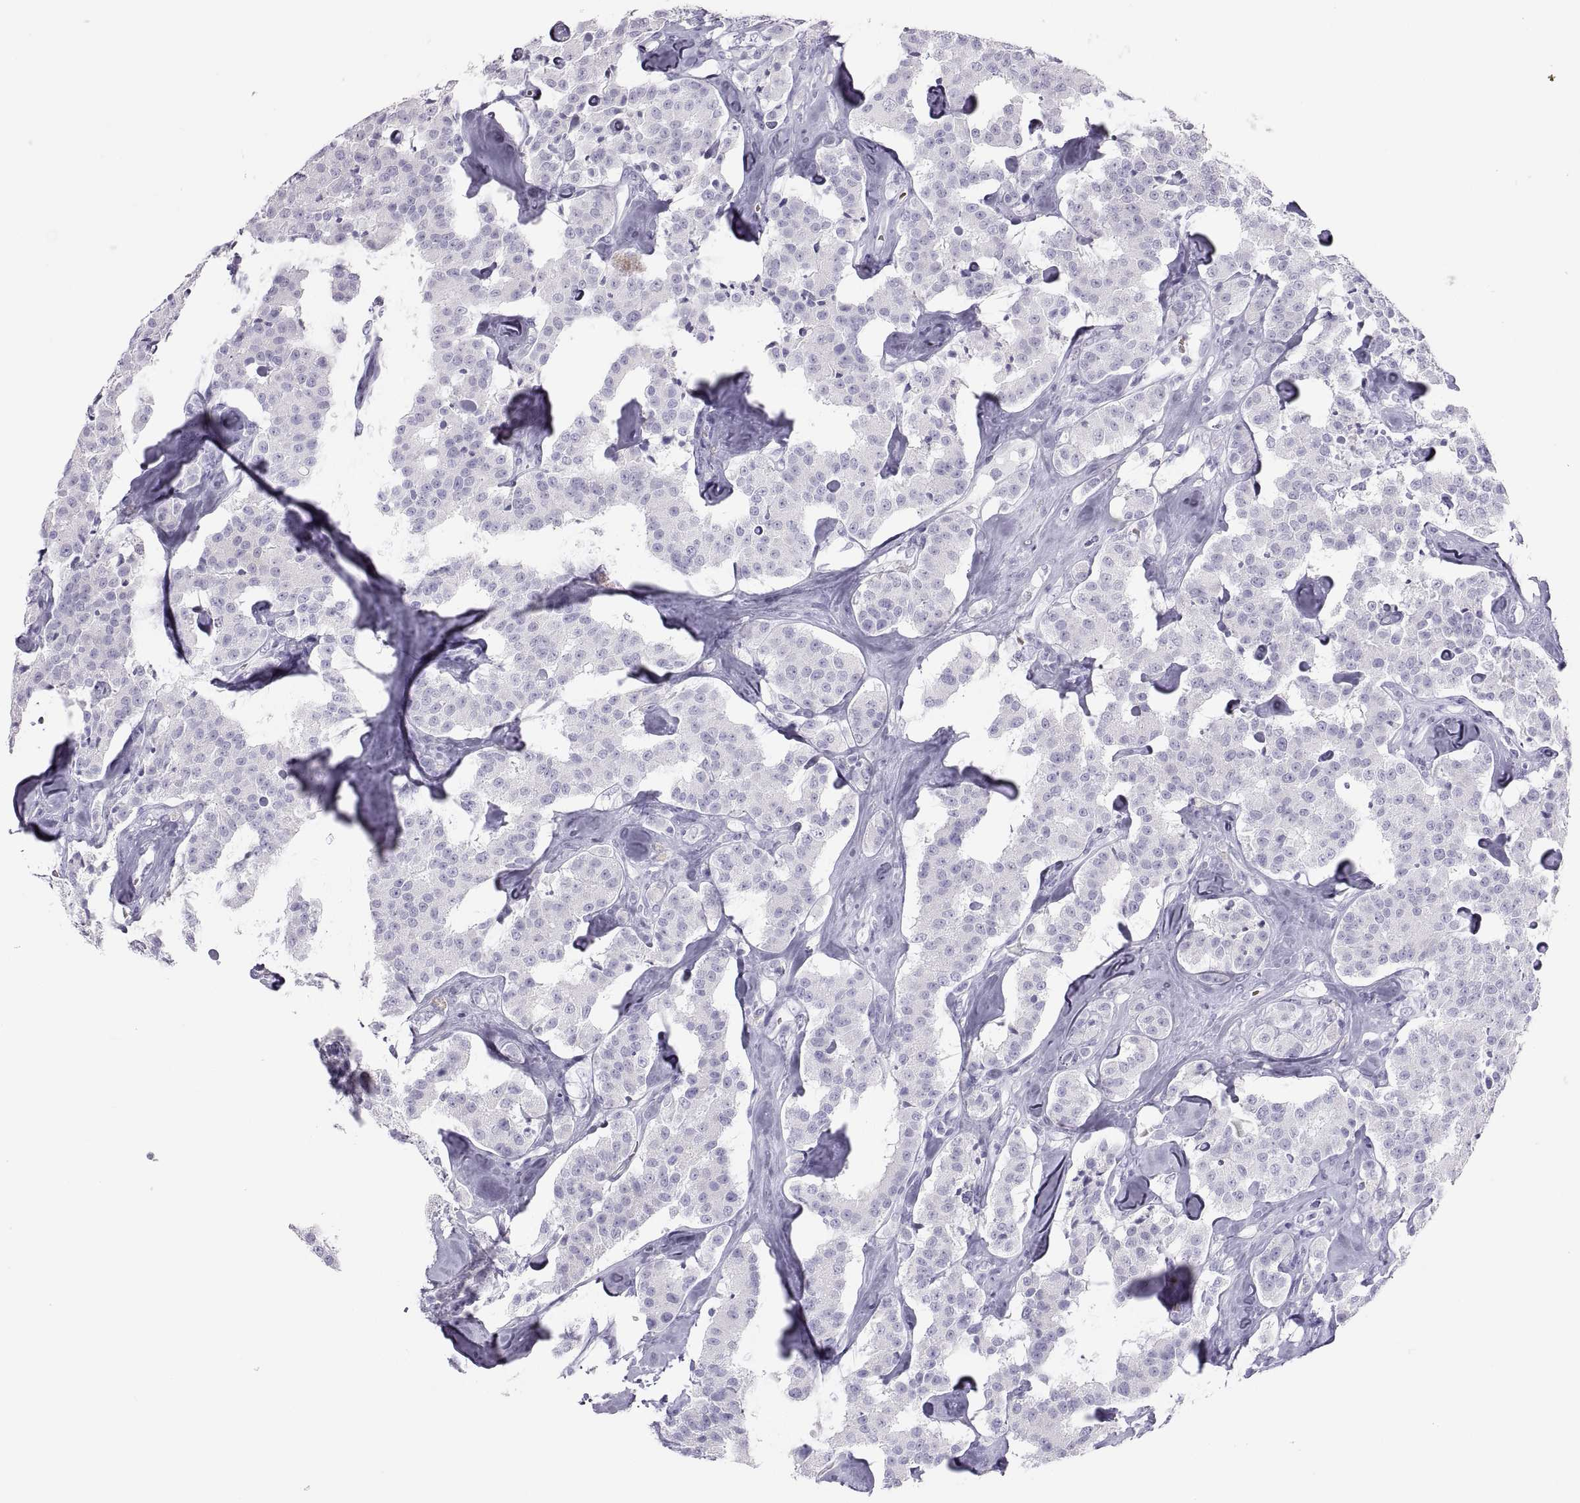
{"staining": {"intensity": "negative", "quantity": "none", "location": "none"}, "tissue": "carcinoid", "cell_type": "Tumor cells", "image_type": "cancer", "snomed": [{"axis": "morphology", "description": "Carcinoid, malignant, NOS"}, {"axis": "topography", "description": "Pancreas"}], "caption": "Tumor cells show no significant protein expression in carcinoid (malignant).", "gene": "SEMG1", "patient": {"sex": "male", "age": 41}}